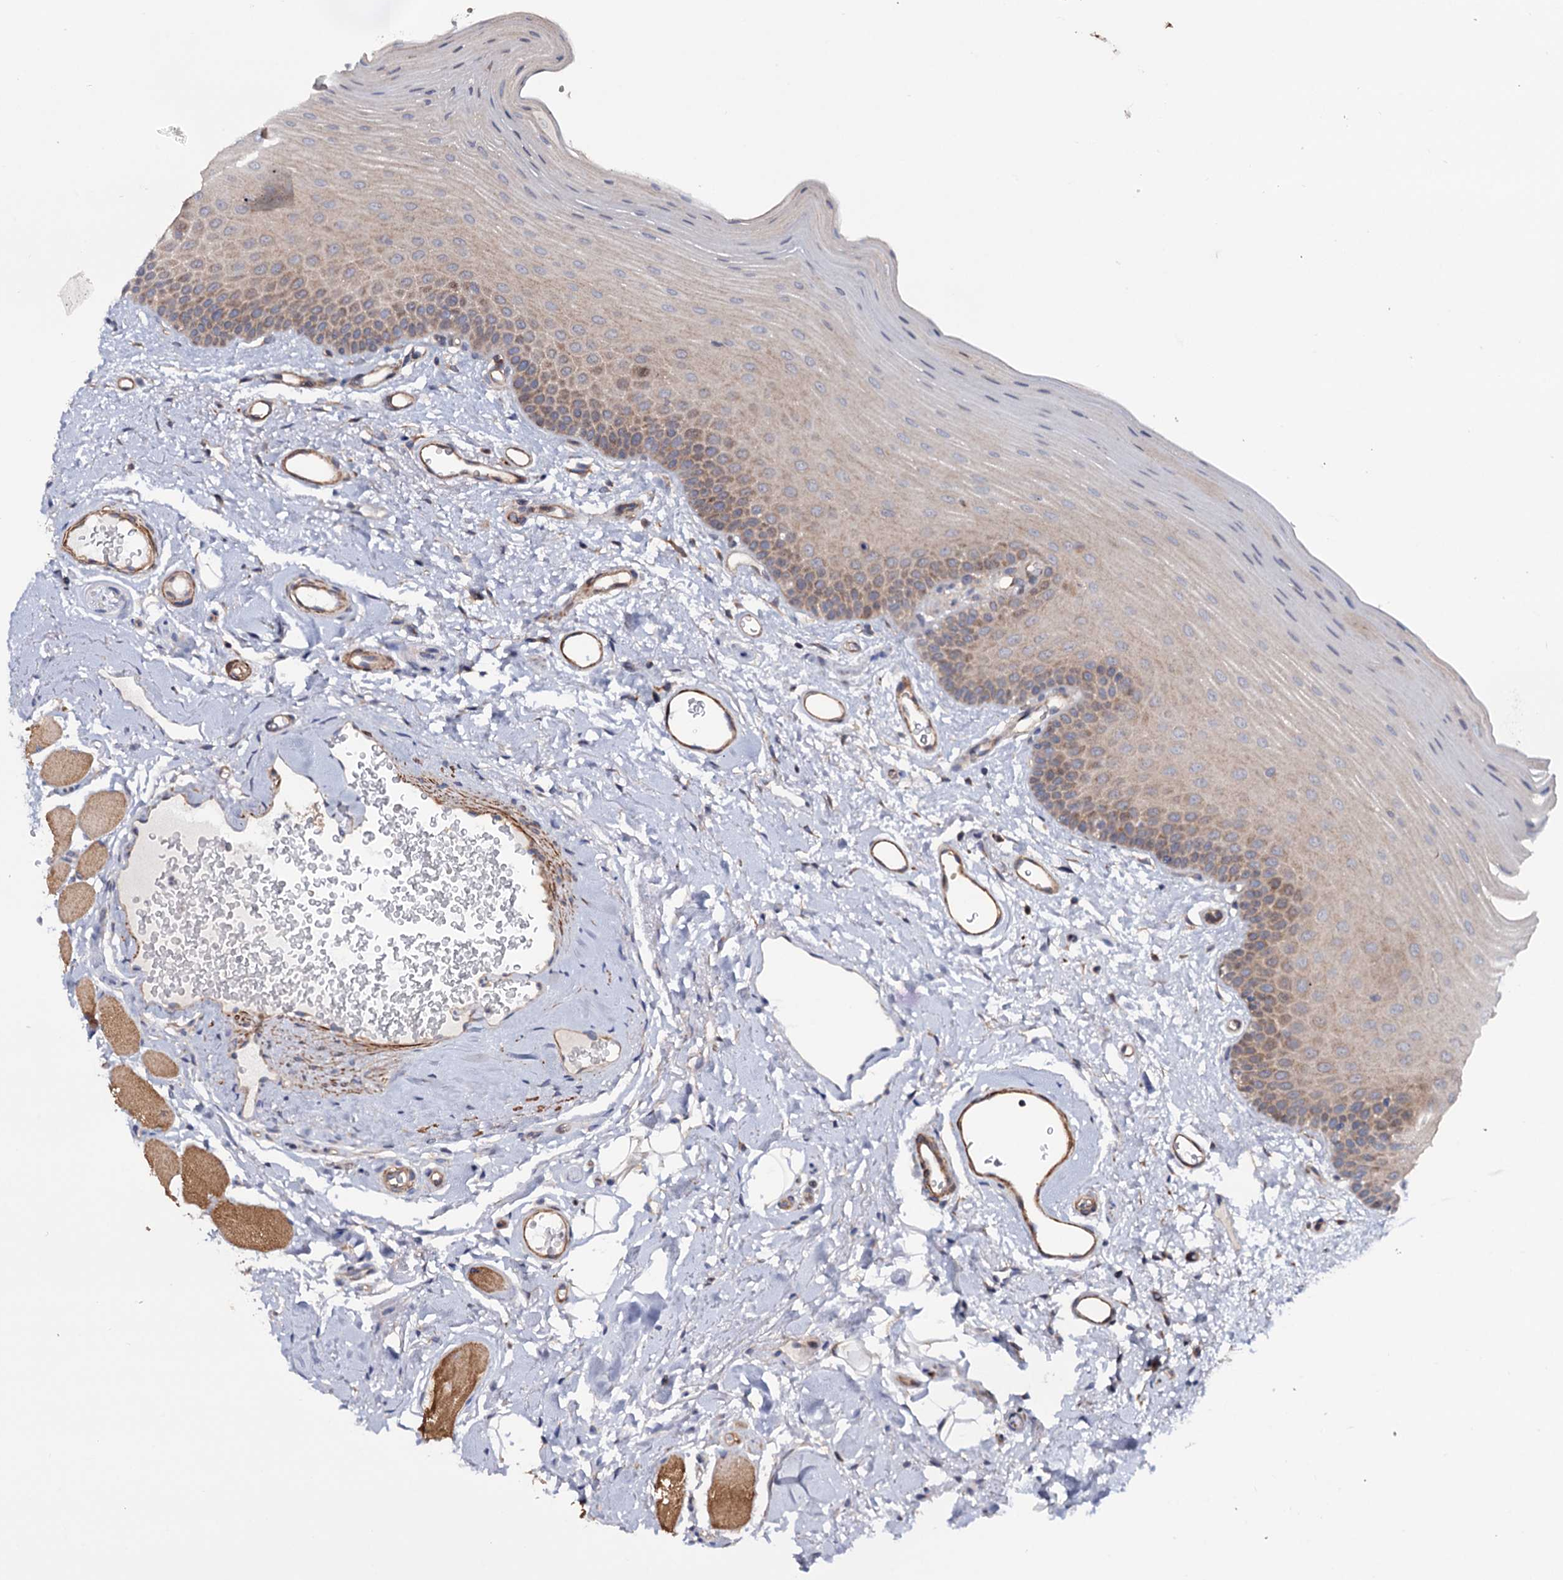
{"staining": {"intensity": "moderate", "quantity": ">75%", "location": "cytoplasmic/membranous"}, "tissue": "oral mucosa", "cell_type": "Squamous epithelial cells", "image_type": "normal", "snomed": [{"axis": "morphology", "description": "Normal tissue, NOS"}, {"axis": "topography", "description": "Oral tissue"}], "caption": "Brown immunohistochemical staining in benign human oral mucosa displays moderate cytoplasmic/membranous staining in about >75% of squamous epithelial cells. Nuclei are stained in blue.", "gene": "FERMT2", "patient": {"sex": "male", "age": 68}}